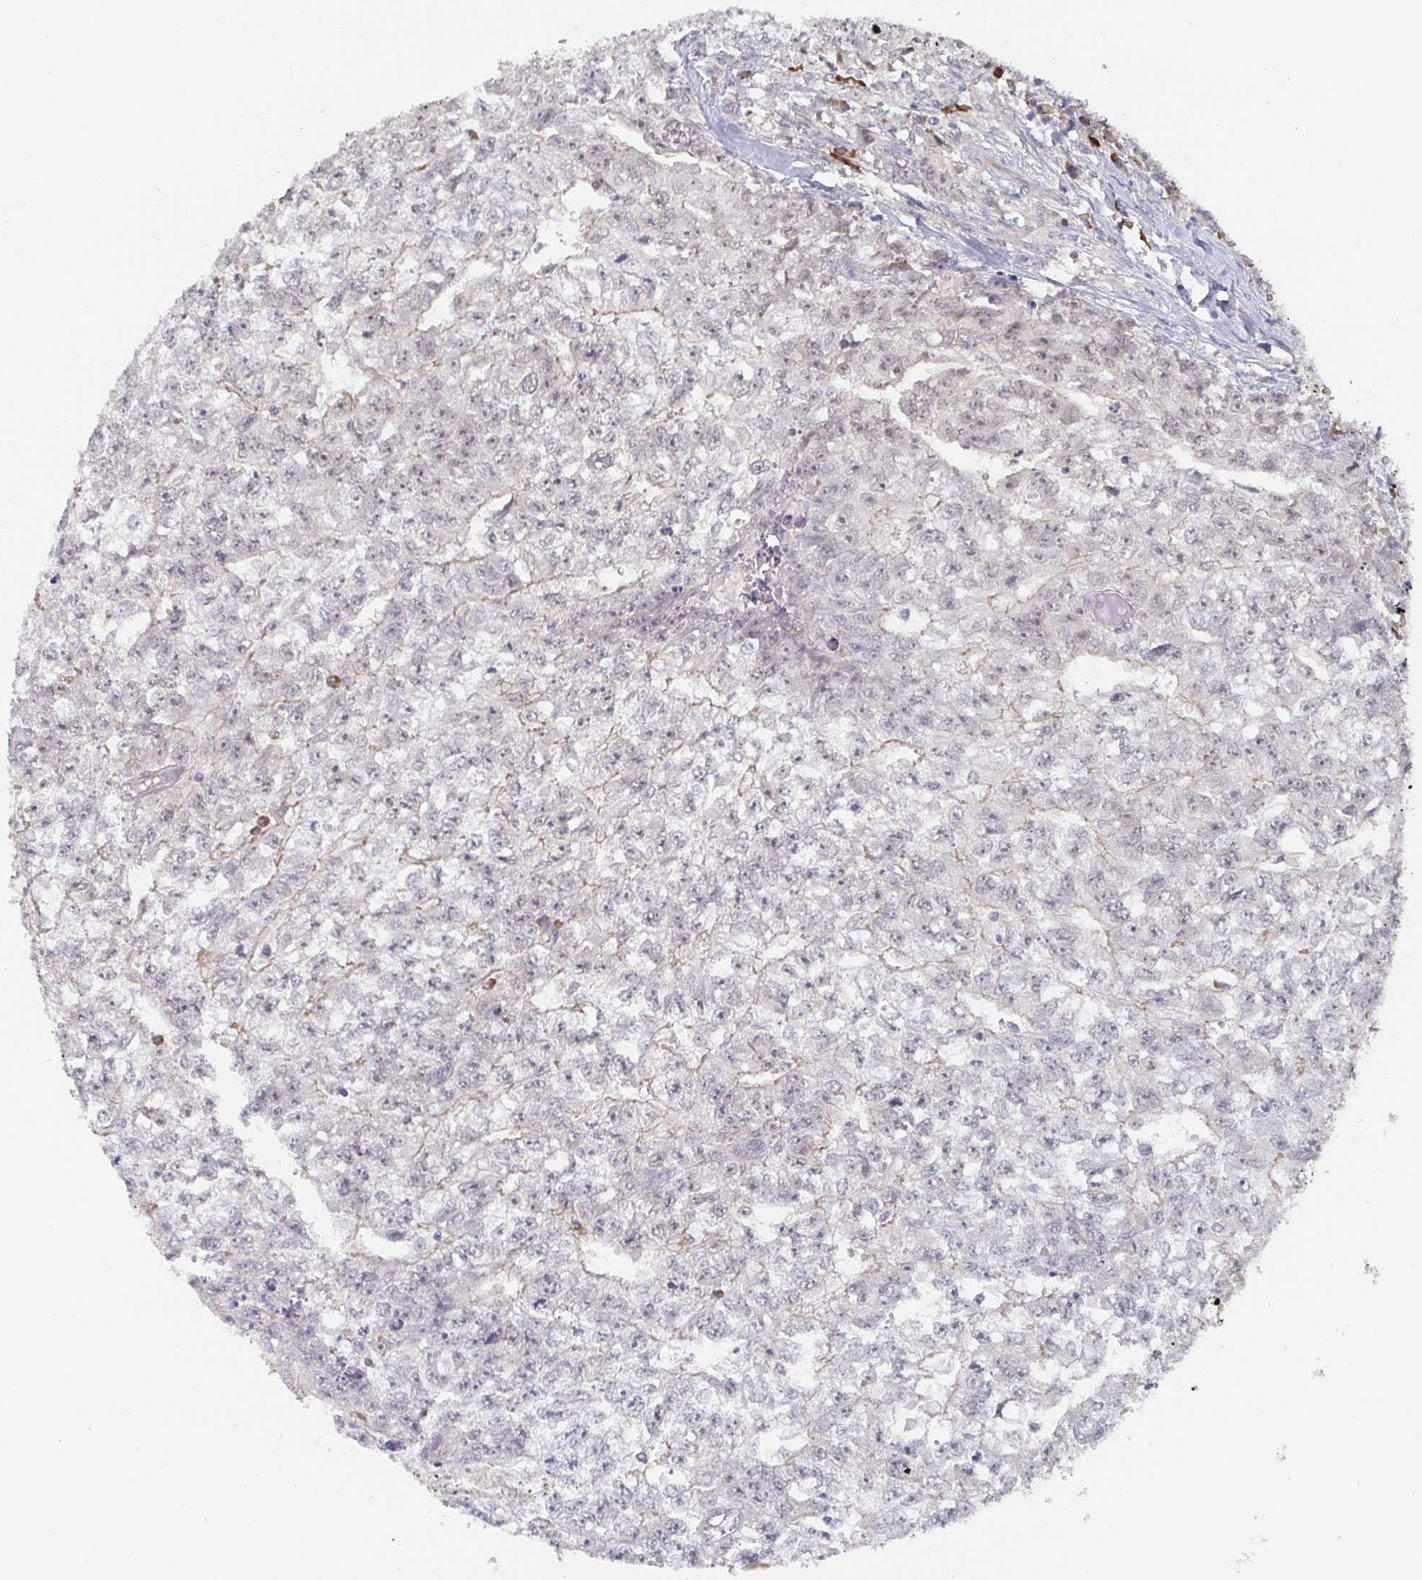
{"staining": {"intensity": "negative", "quantity": "none", "location": "none"}, "tissue": "testis cancer", "cell_type": "Tumor cells", "image_type": "cancer", "snomed": [{"axis": "morphology", "description": "Carcinoma, Embryonal, NOS"}, {"axis": "morphology", "description": "Teratoma, malignant, NOS"}, {"axis": "topography", "description": "Testis"}], "caption": "Tumor cells show no significant protein positivity in malignant teratoma (testis).", "gene": "MEIS1", "patient": {"sex": "male", "age": 24}}